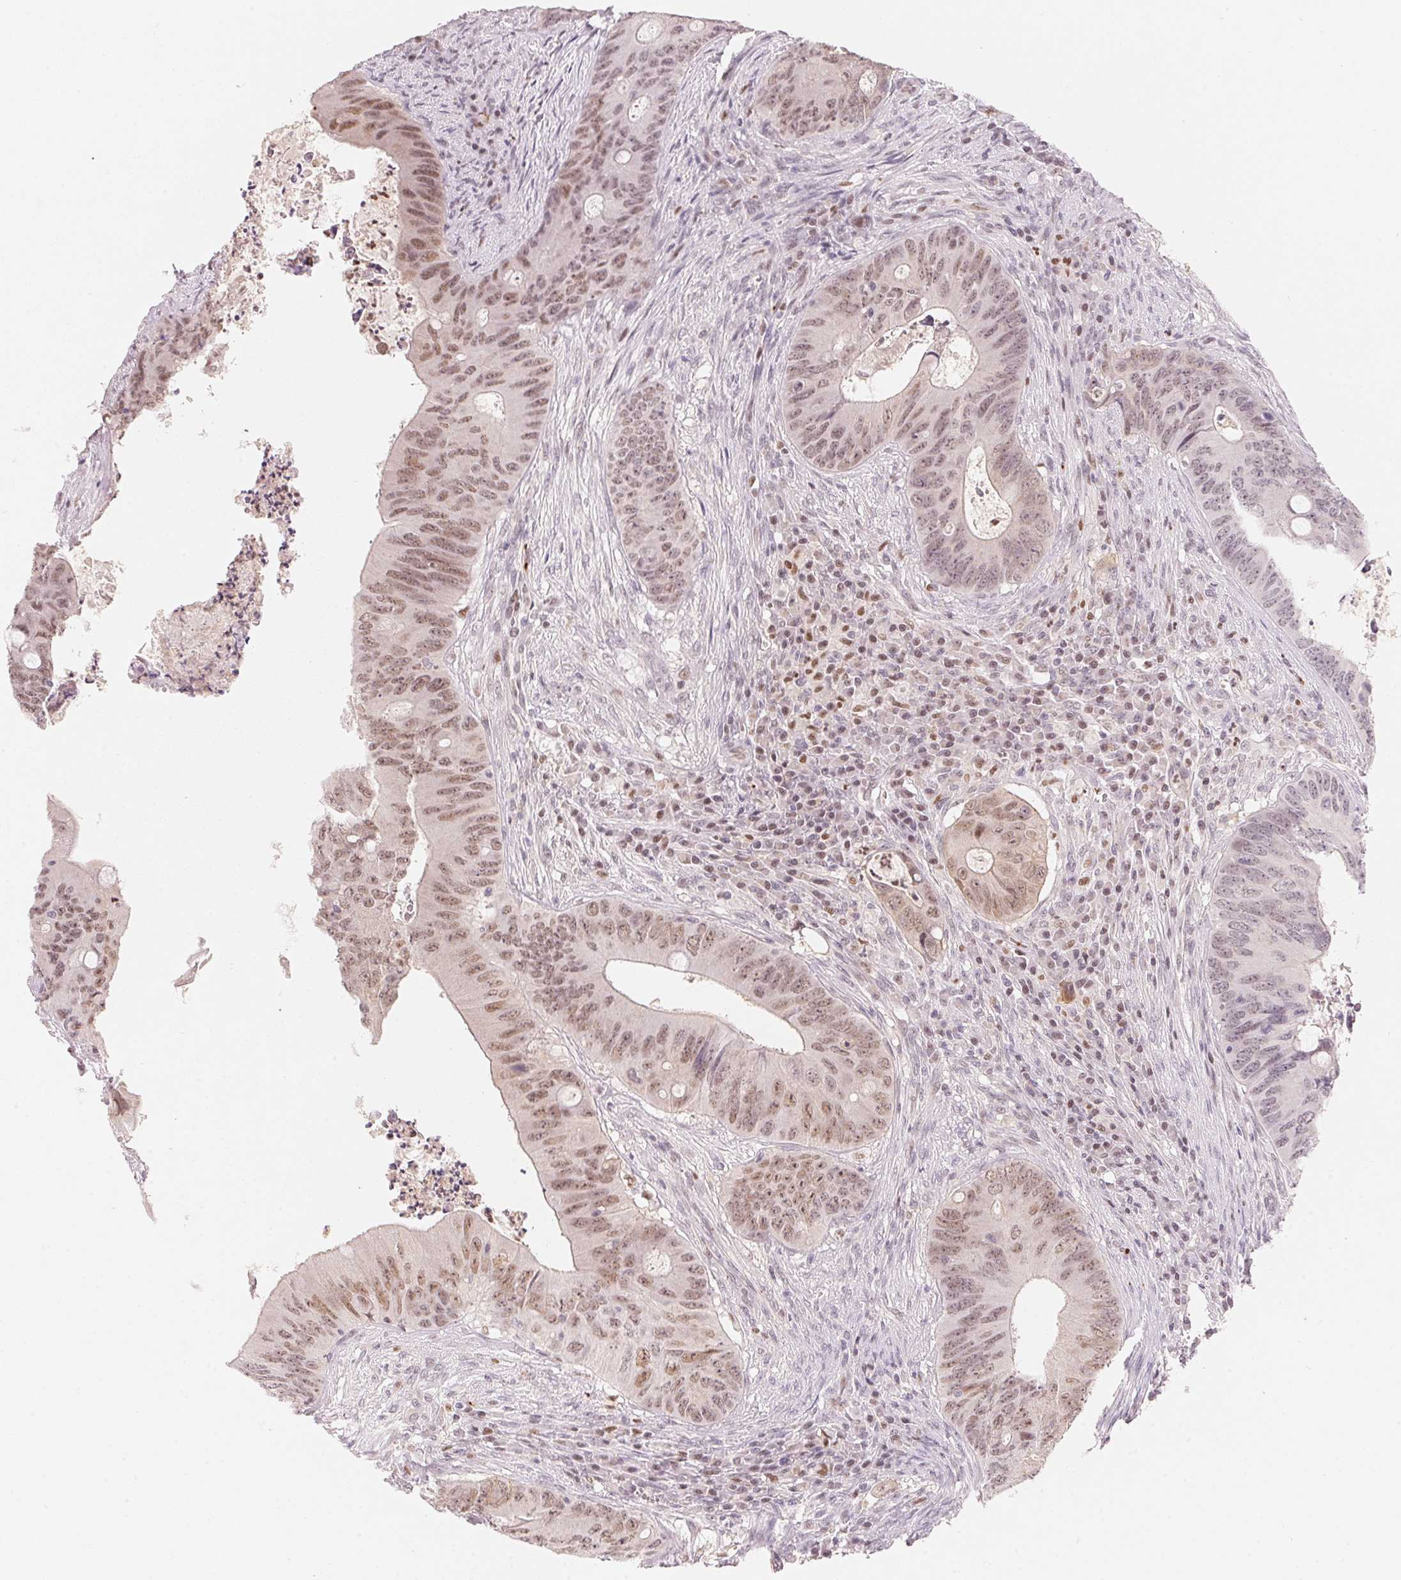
{"staining": {"intensity": "moderate", "quantity": ">75%", "location": "nuclear"}, "tissue": "colorectal cancer", "cell_type": "Tumor cells", "image_type": "cancer", "snomed": [{"axis": "morphology", "description": "Adenocarcinoma, NOS"}, {"axis": "topography", "description": "Colon"}], "caption": "Immunohistochemical staining of adenocarcinoma (colorectal) shows moderate nuclear protein staining in approximately >75% of tumor cells.", "gene": "ARHGAP22", "patient": {"sex": "female", "age": 74}}